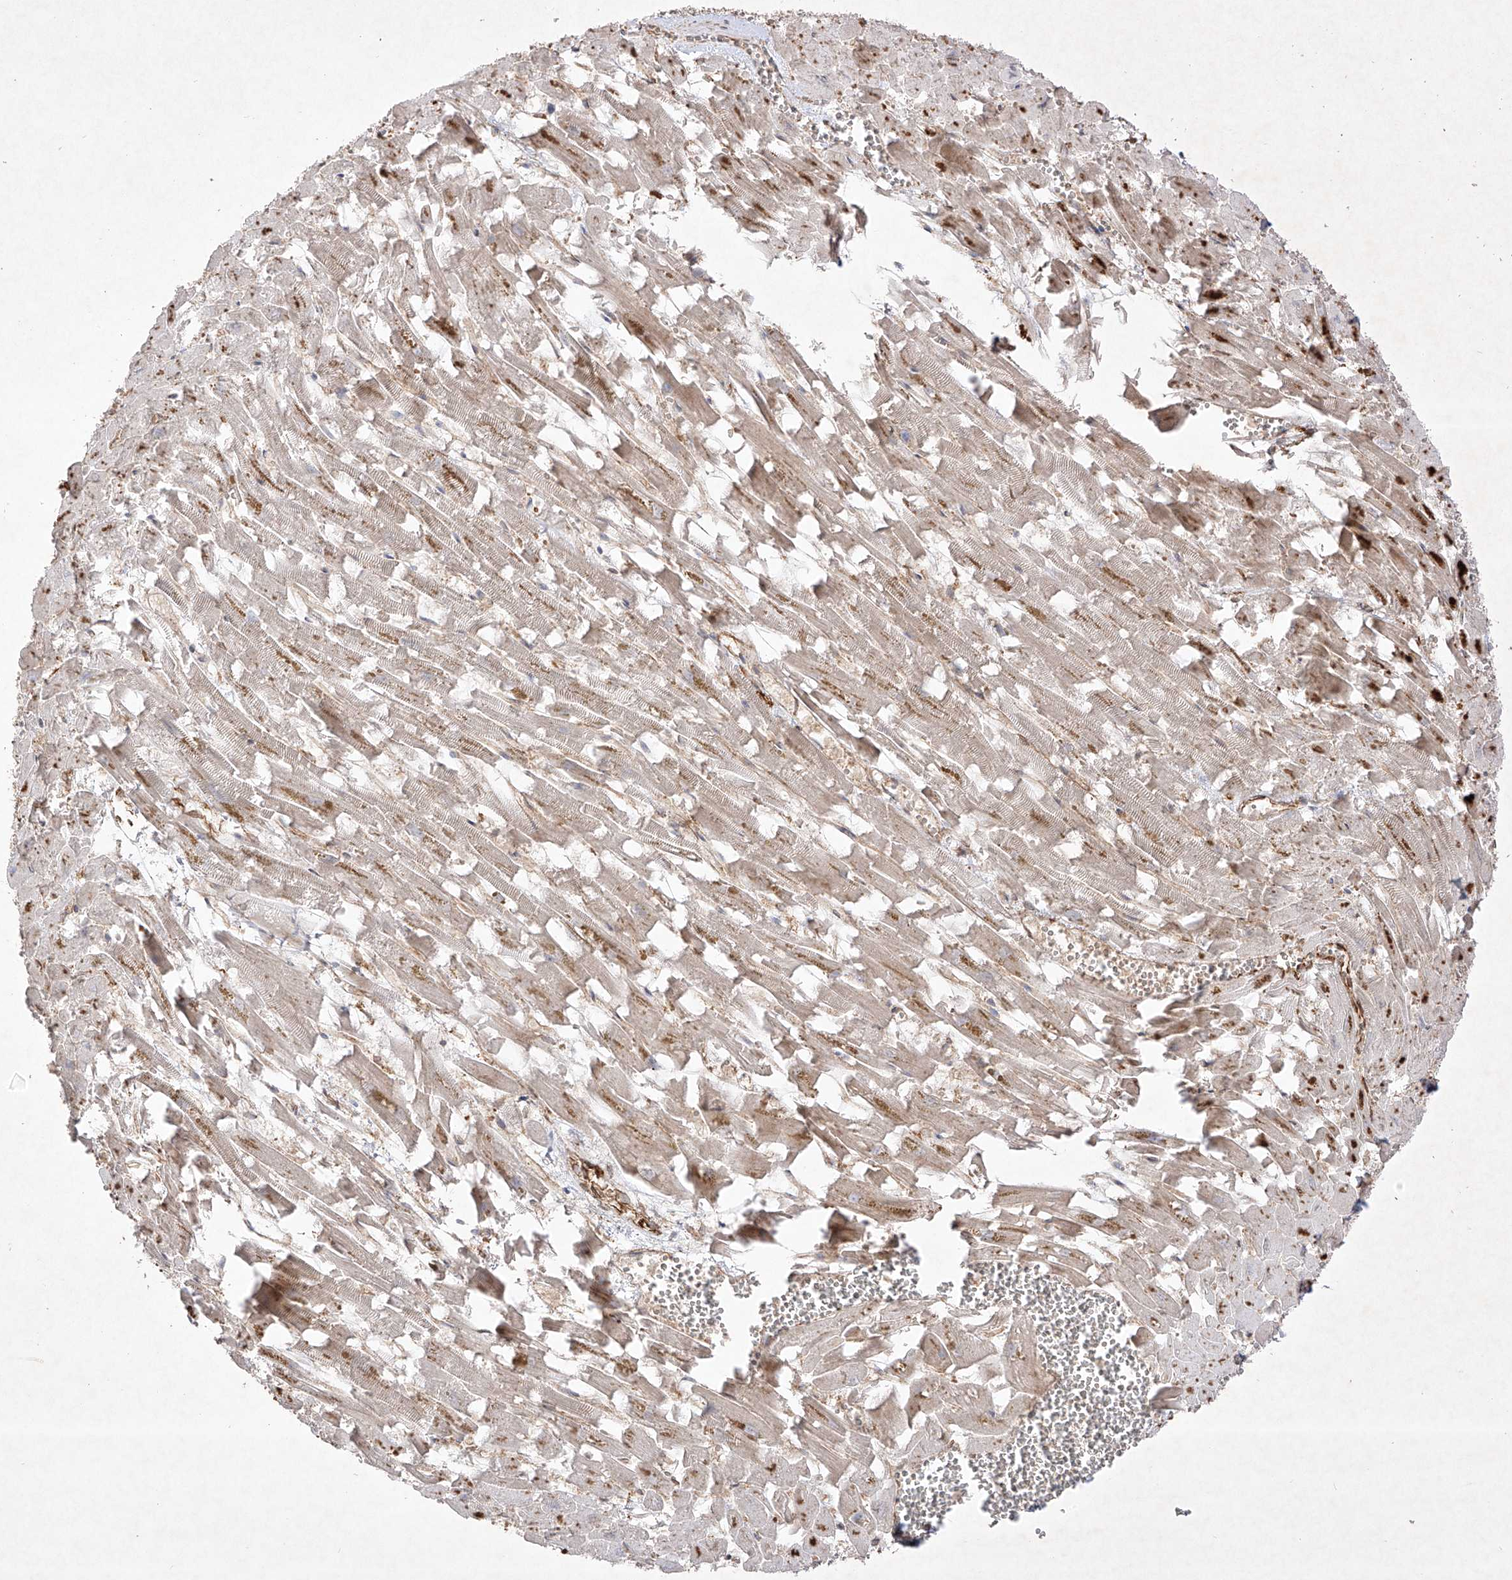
{"staining": {"intensity": "moderate", "quantity": "25%-75%", "location": "cytoplasmic/membranous"}, "tissue": "heart muscle", "cell_type": "Cardiomyocytes", "image_type": "normal", "snomed": [{"axis": "morphology", "description": "Normal tissue, NOS"}, {"axis": "topography", "description": "Heart"}], "caption": "DAB (3,3'-diaminobenzidine) immunohistochemical staining of unremarkable heart muscle demonstrates moderate cytoplasmic/membranous protein staining in approximately 25%-75% of cardiomyocytes.", "gene": "YKT6", "patient": {"sex": "female", "age": 64}}